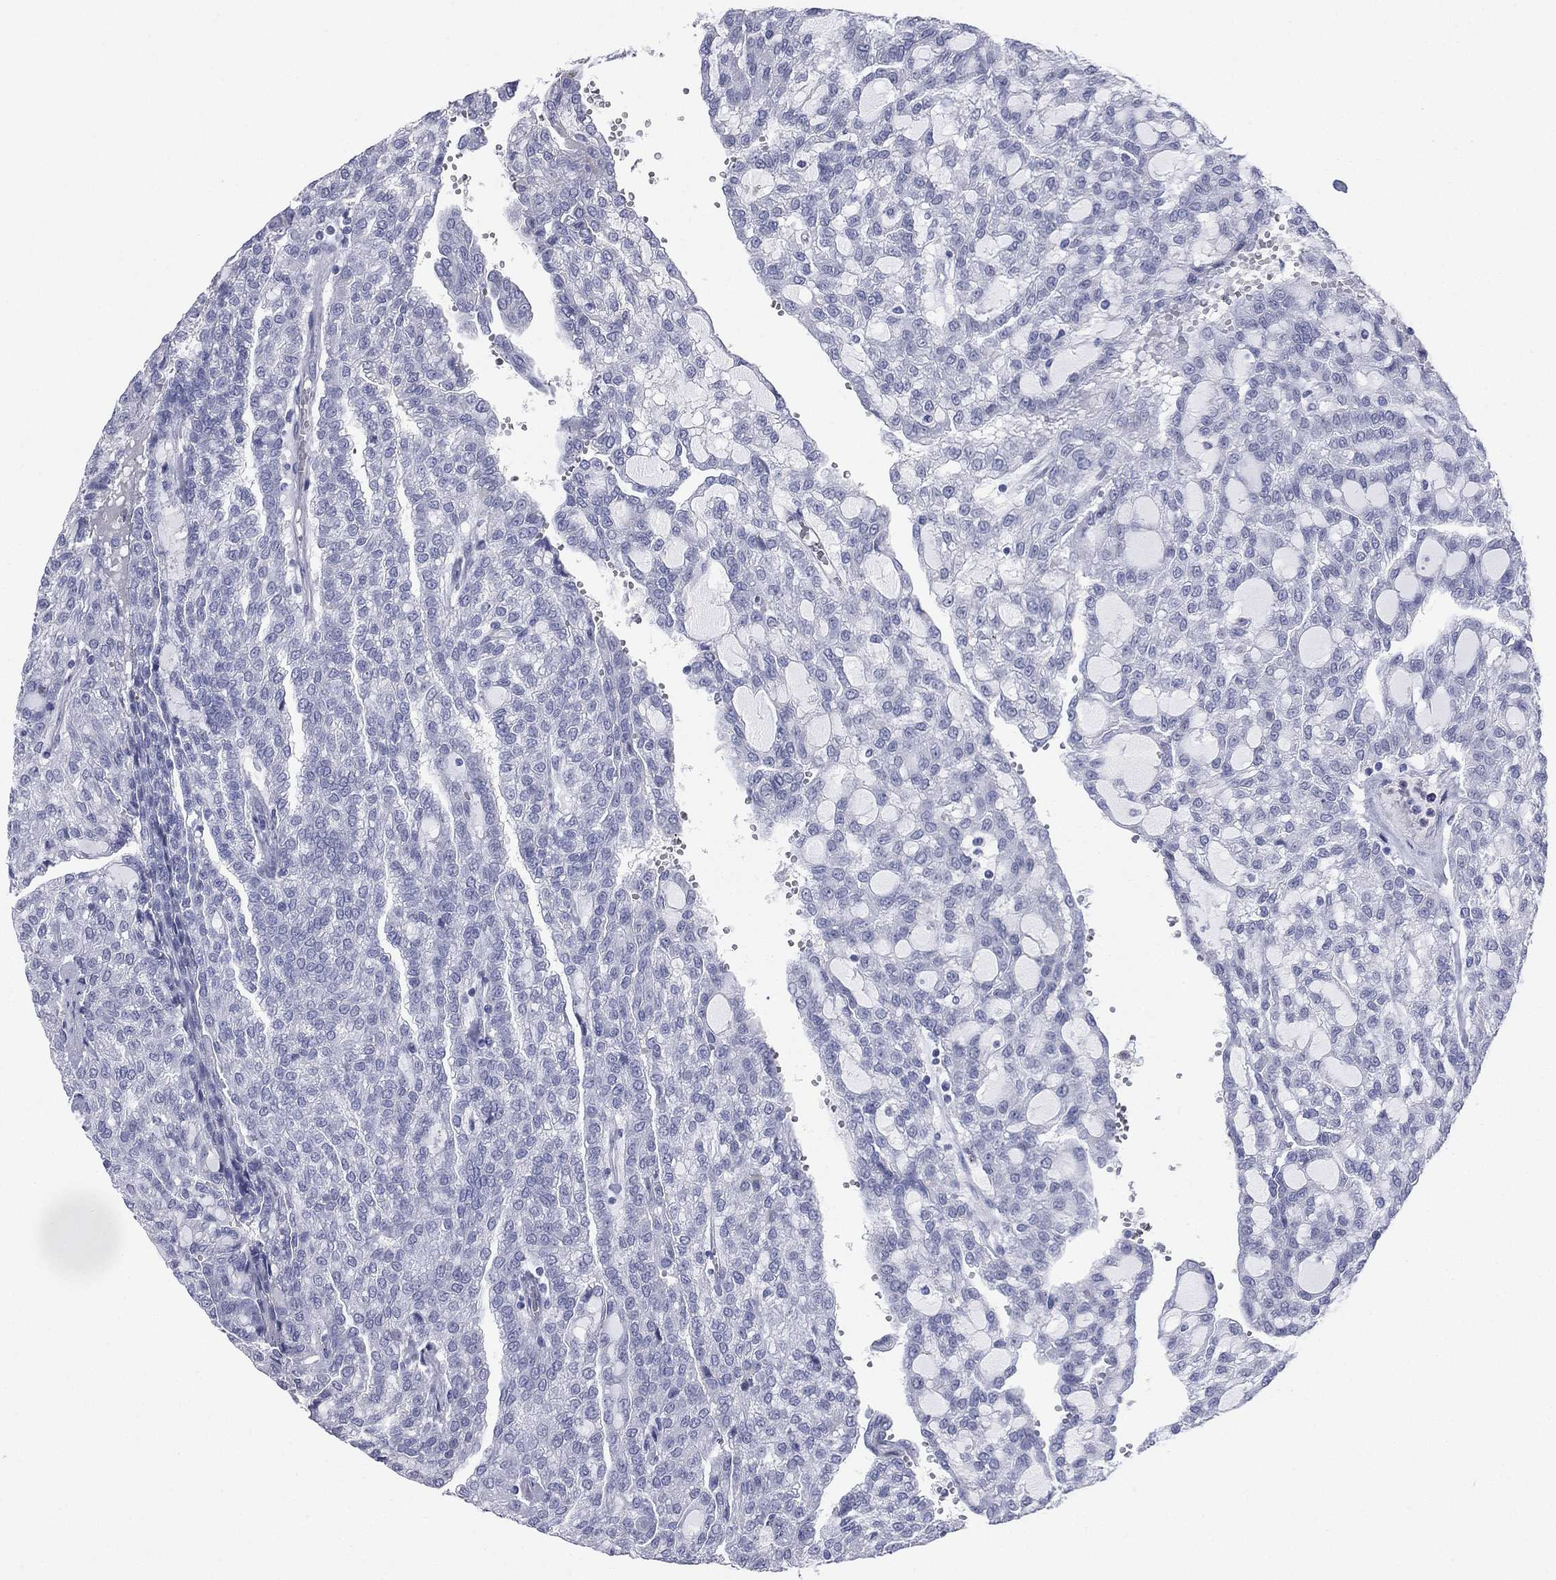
{"staining": {"intensity": "negative", "quantity": "none", "location": "none"}, "tissue": "renal cancer", "cell_type": "Tumor cells", "image_type": "cancer", "snomed": [{"axis": "morphology", "description": "Adenocarcinoma, NOS"}, {"axis": "topography", "description": "Kidney"}], "caption": "A high-resolution image shows immunohistochemistry staining of renal cancer (adenocarcinoma), which reveals no significant positivity in tumor cells.", "gene": "CD22", "patient": {"sex": "male", "age": 63}}